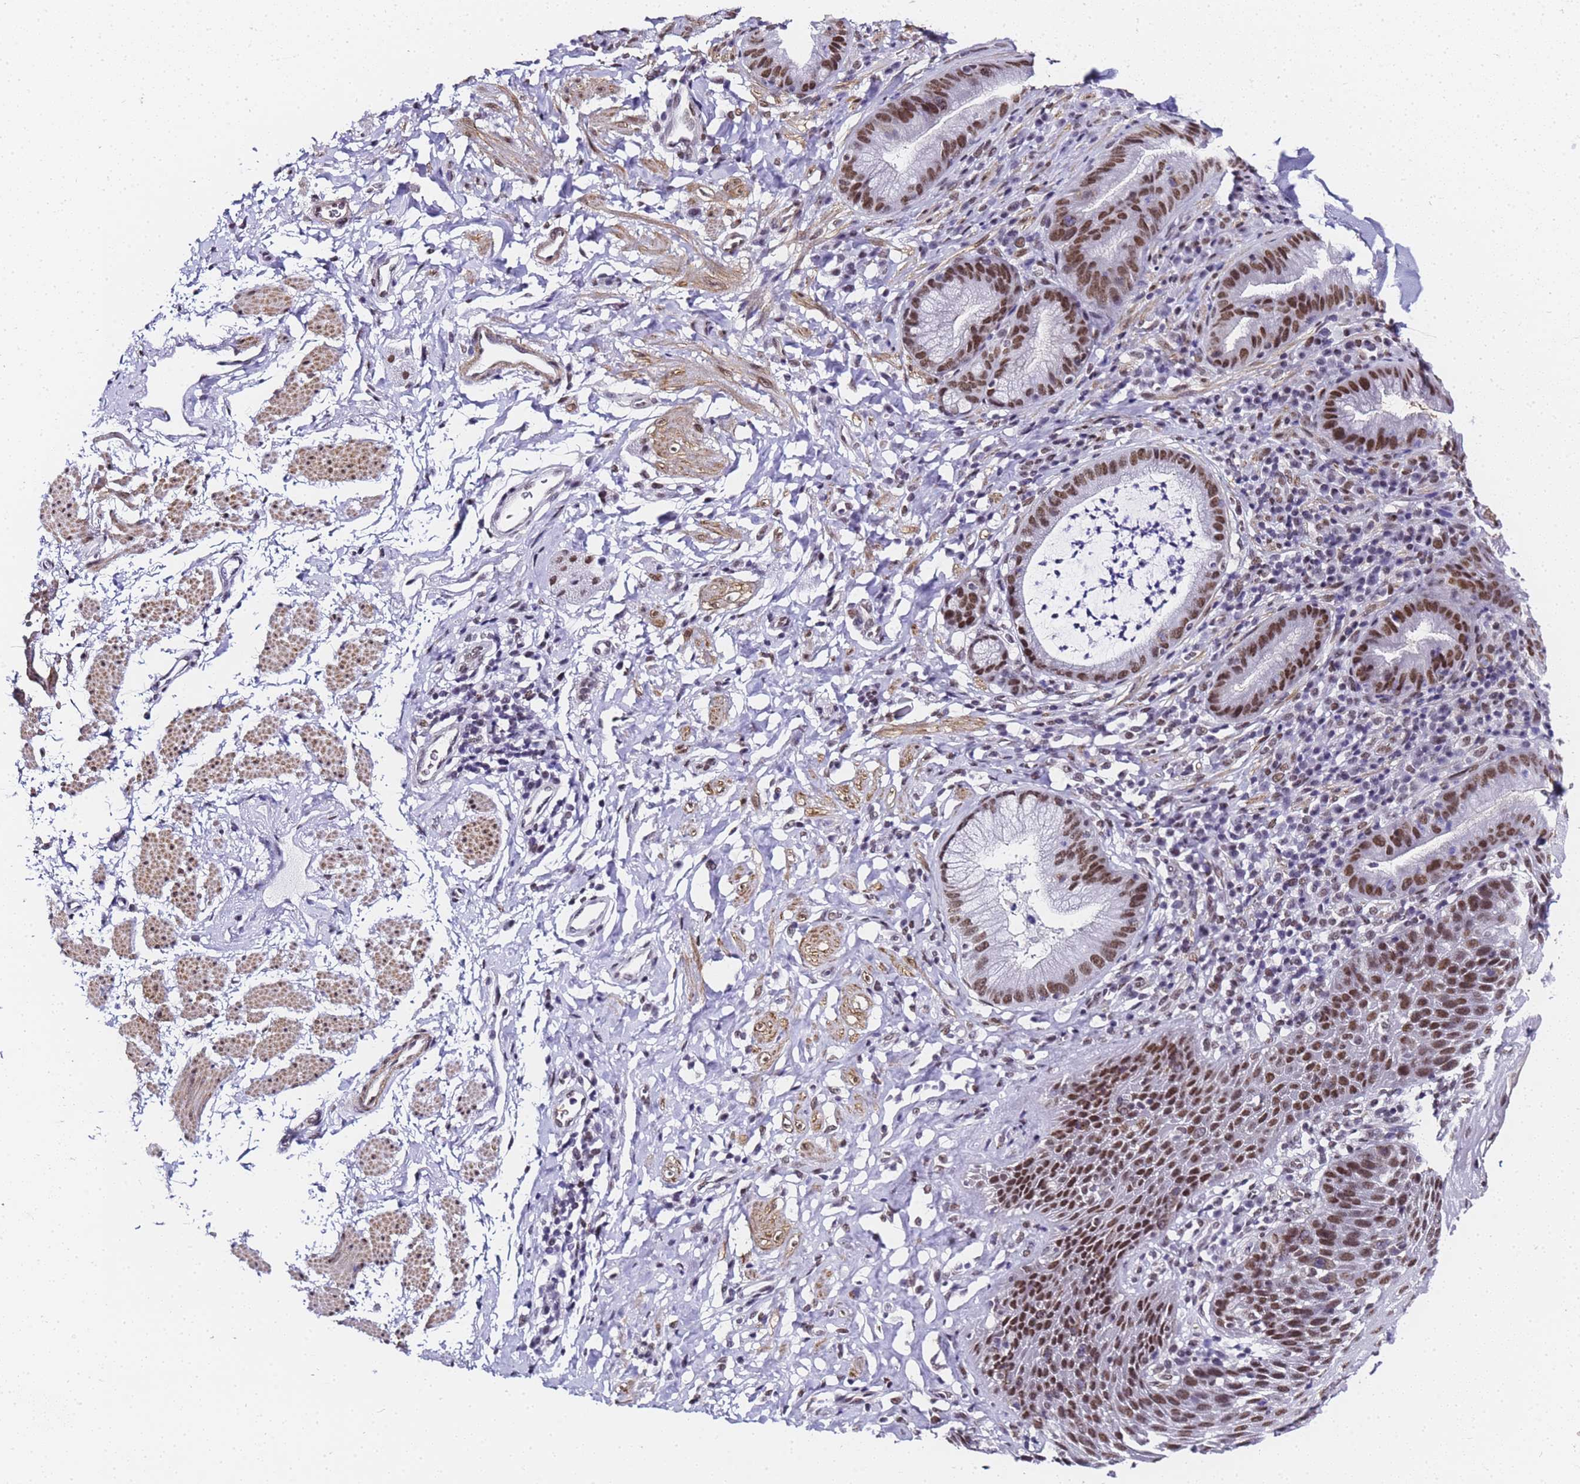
{"staining": {"intensity": "moderate", "quantity": ">75%", "location": "nuclear"}, "tissue": "esophagus", "cell_type": "Squamous epithelial cells", "image_type": "normal", "snomed": [{"axis": "morphology", "description": "Normal tissue, NOS"}, {"axis": "topography", "description": "Esophagus"}], "caption": "DAB immunohistochemical staining of normal human esophagus reveals moderate nuclear protein staining in approximately >75% of squamous epithelial cells. (DAB = brown stain, brightfield microscopy at high magnification).", "gene": "POLR1A", "patient": {"sex": "female", "age": 61}}